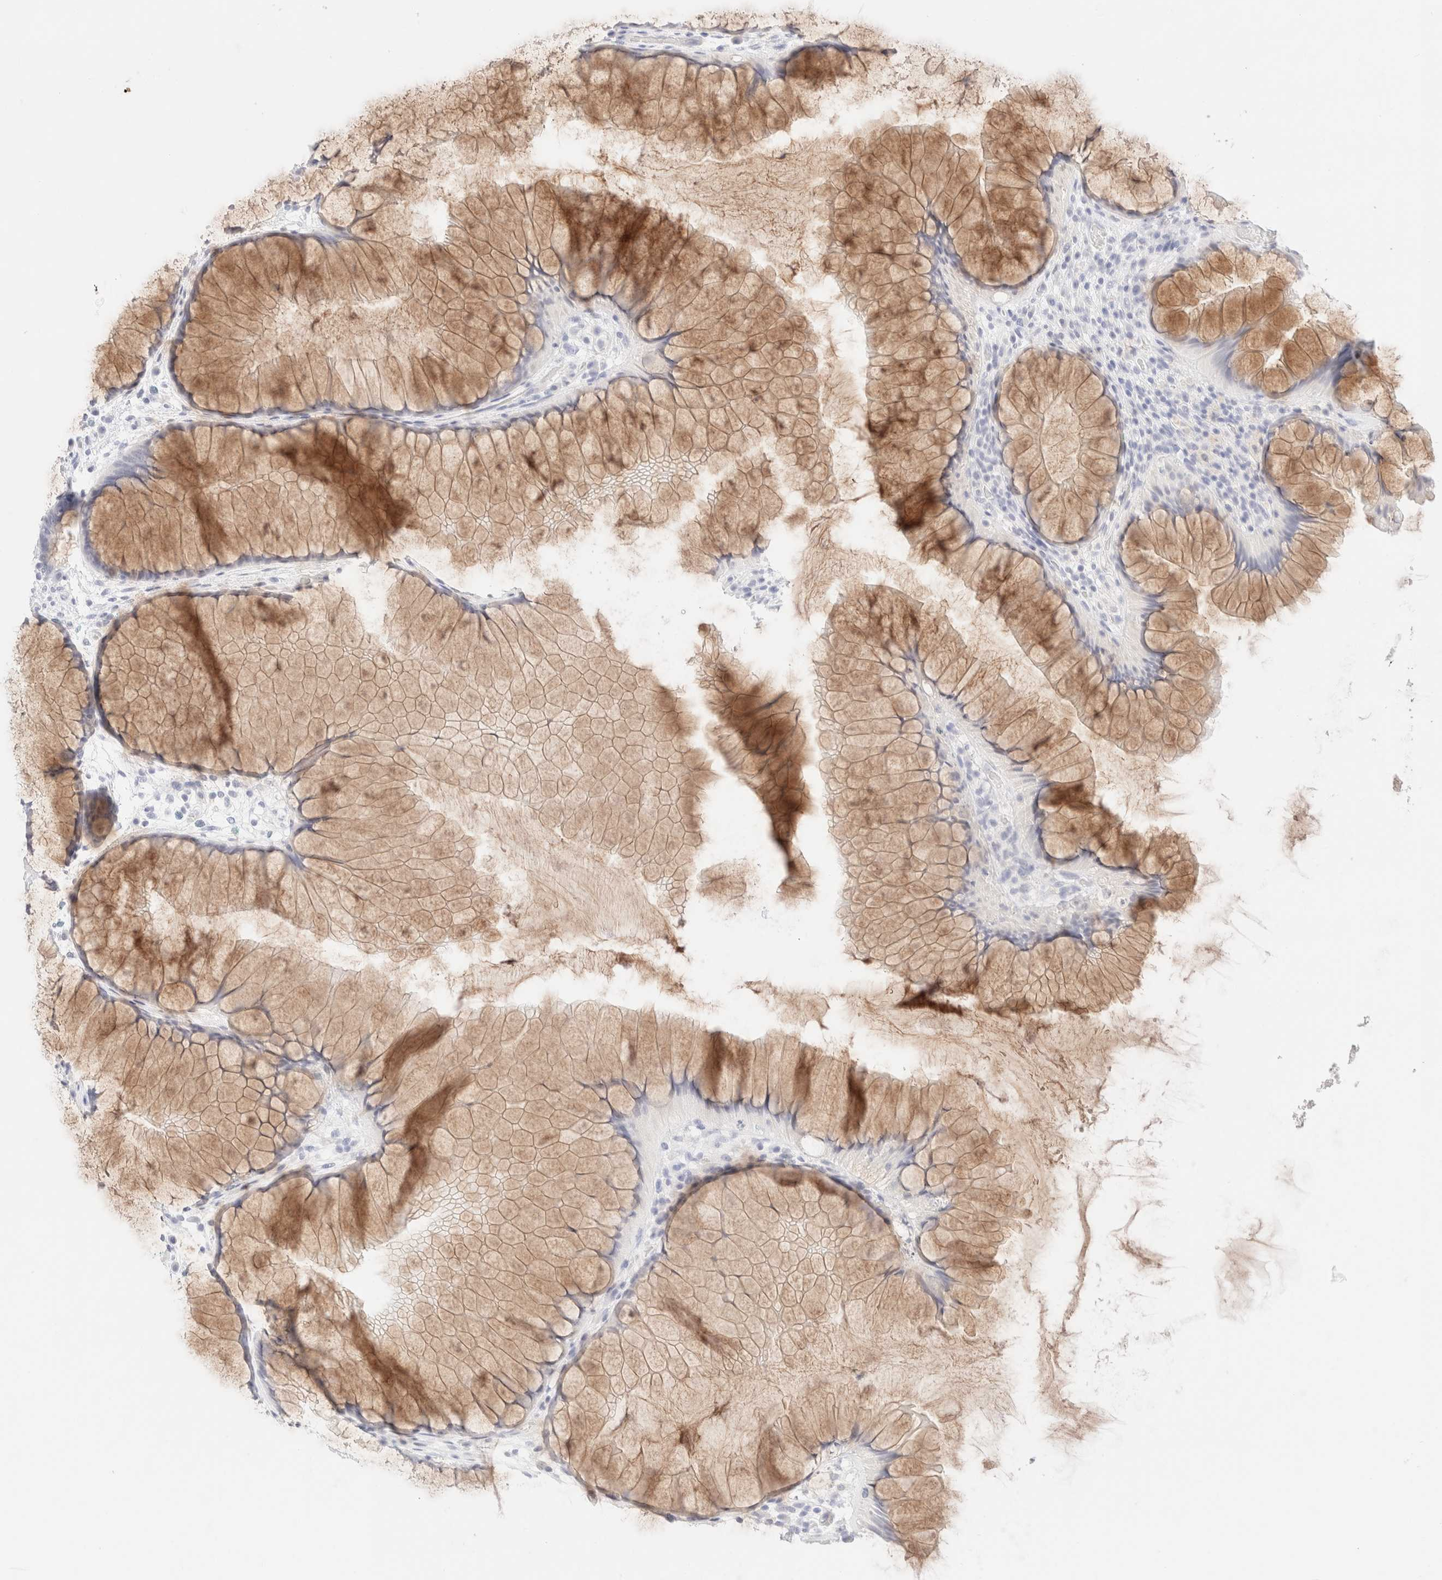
{"staining": {"intensity": "moderate", "quantity": ">75%", "location": "cytoplasmic/membranous"}, "tissue": "rectum", "cell_type": "Glandular cells", "image_type": "normal", "snomed": [{"axis": "morphology", "description": "Normal tissue, NOS"}, {"axis": "topography", "description": "Rectum"}], "caption": "Protein analysis of normal rectum displays moderate cytoplasmic/membranous staining in approximately >75% of glandular cells.", "gene": "KRT15", "patient": {"sex": "male", "age": 51}}